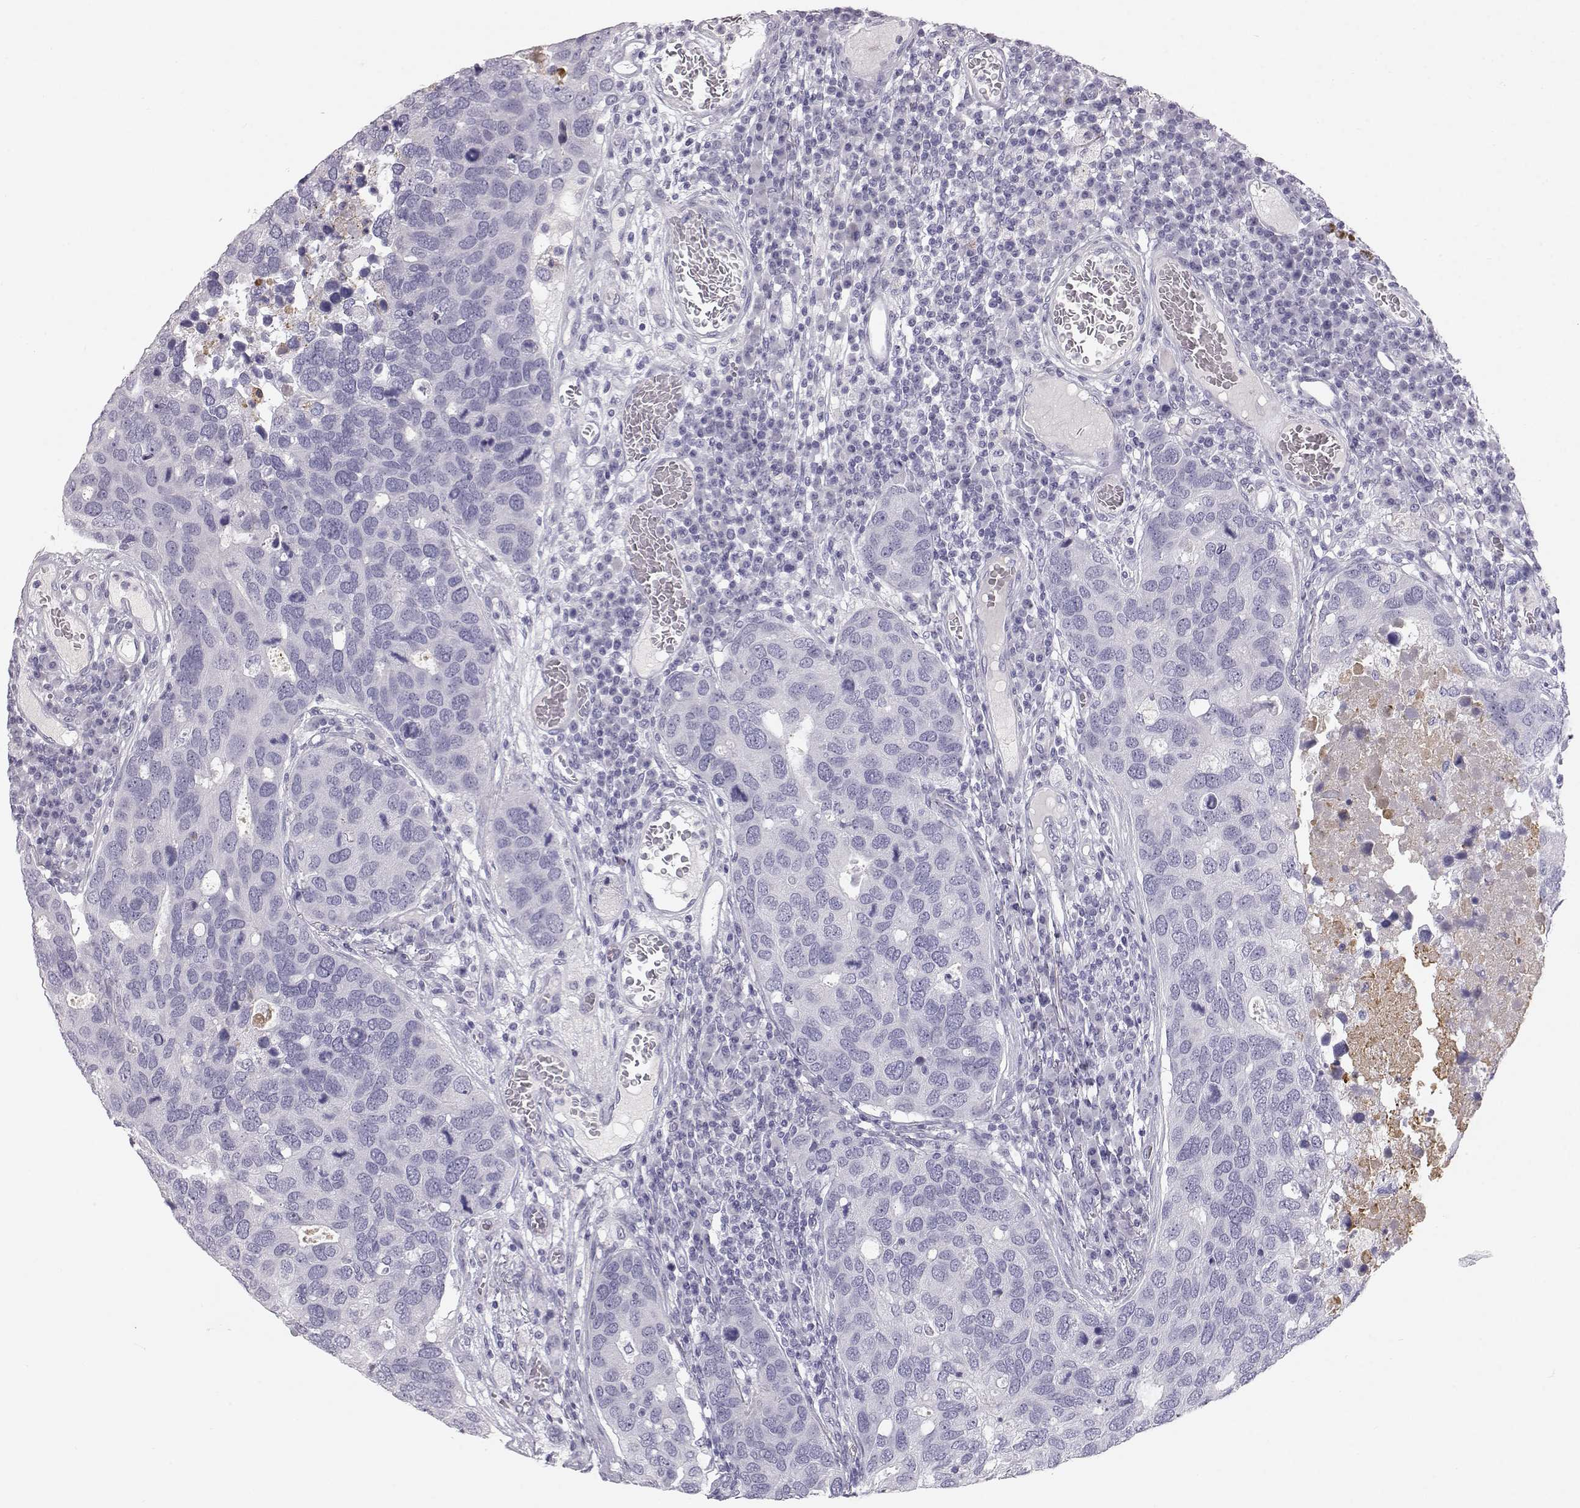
{"staining": {"intensity": "negative", "quantity": "none", "location": "none"}, "tissue": "breast cancer", "cell_type": "Tumor cells", "image_type": "cancer", "snomed": [{"axis": "morphology", "description": "Duct carcinoma"}, {"axis": "topography", "description": "Breast"}], "caption": "A high-resolution image shows IHC staining of breast intraductal carcinoma, which exhibits no significant staining in tumor cells.", "gene": "KRTAP16-1", "patient": {"sex": "female", "age": 83}}